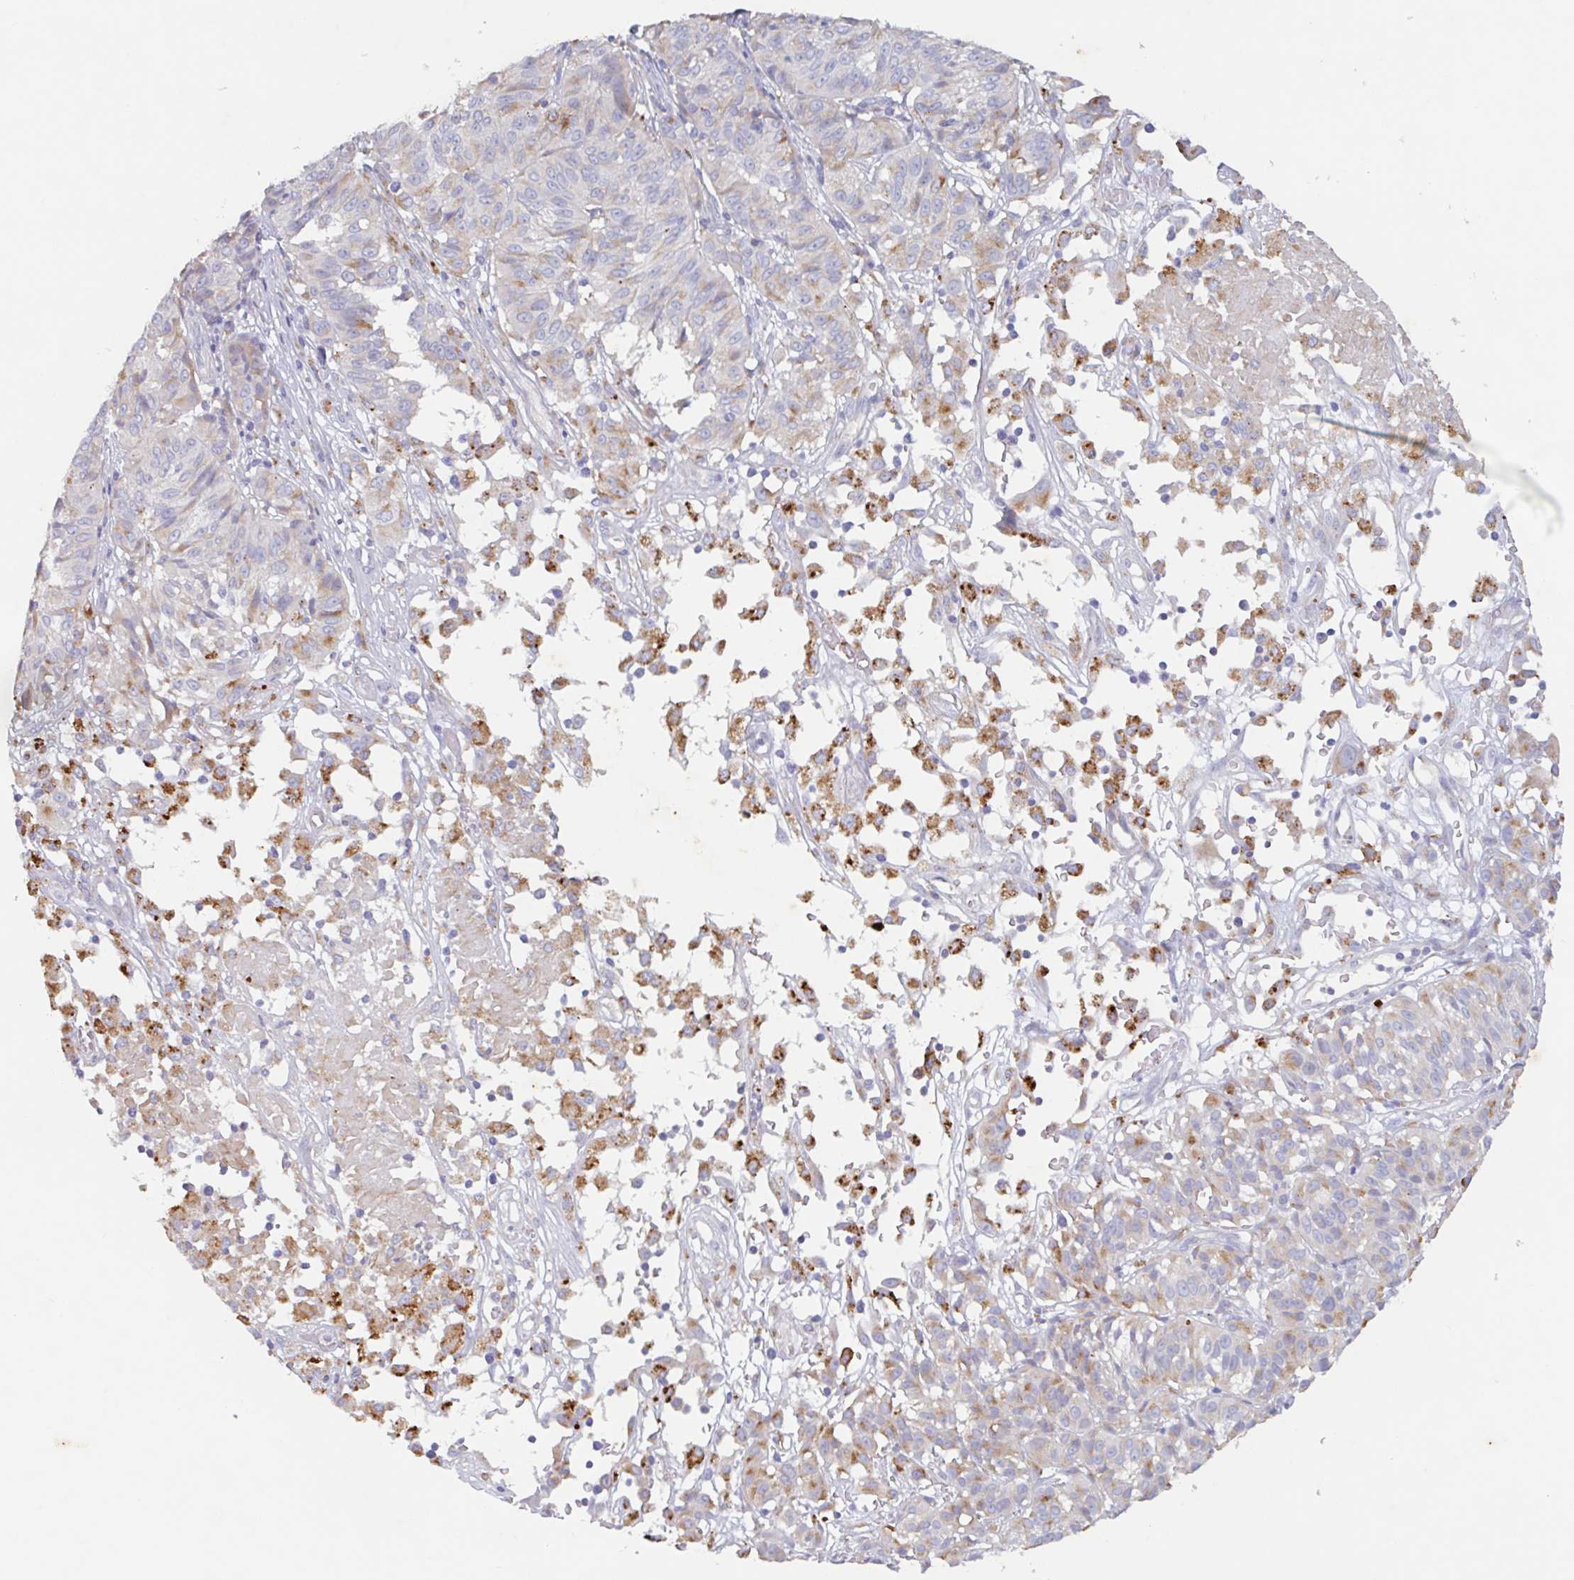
{"staining": {"intensity": "moderate", "quantity": "25%-75%", "location": "cytoplasmic/membranous"}, "tissue": "melanoma", "cell_type": "Tumor cells", "image_type": "cancer", "snomed": [{"axis": "morphology", "description": "Malignant melanoma, NOS"}, {"axis": "topography", "description": "Skin"}], "caption": "Immunohistochemistry (IHC) photomicrograph of neoplastic tissue: melanoma stained using immunohistochemistry (IHC) exhibits medium levels of moderate protein expression localized specifically in the cytoplasmic/membranous of tumor cells, appearing as a cytoplasmic/membranous brown color.", "gene": "MANBA", "patient": {"sex": "female", "age": 72}}